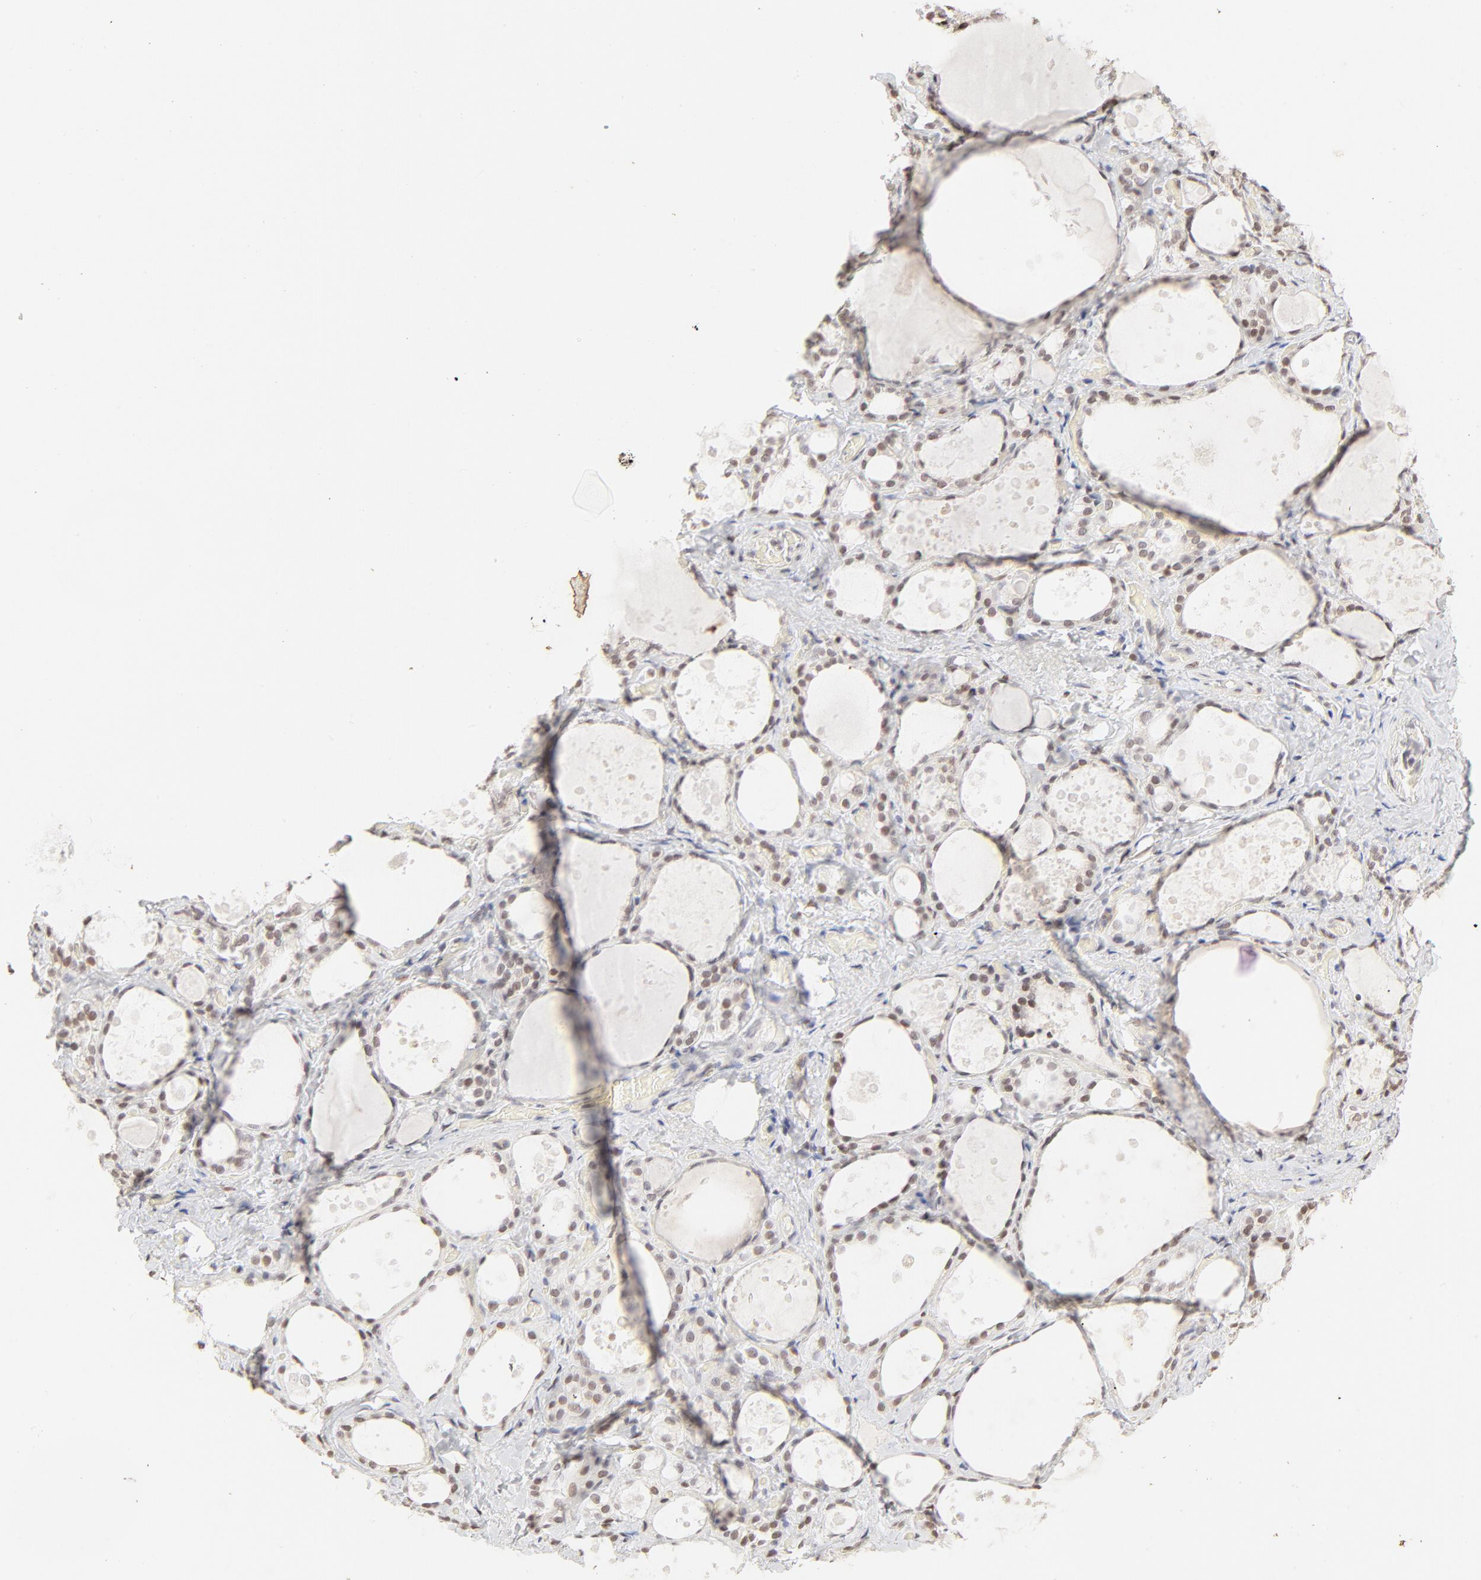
{"staining": {"intensity": "moderate", "quantity": "25%-75%", "location": "nuclear"}, "tissue": "thyroid gland", "cell_type": "Glandular cells", "image_type": "normal", "snomed": [{"axis": "morphology", "description": "Normal tissue, NOS"}, {"axis": "topography", "description": "Thyroid gland"}], "caption": "The photomicrograph shows staining of unremarkable thyroid gland, revealing moderate nuclear protein staining (brown color) within glandular cells. (brown staining indicates protein expression, while blue staining denotes nuclei).", "gene": "PBX1", "patient": {"sex": "female", "age": 75}}